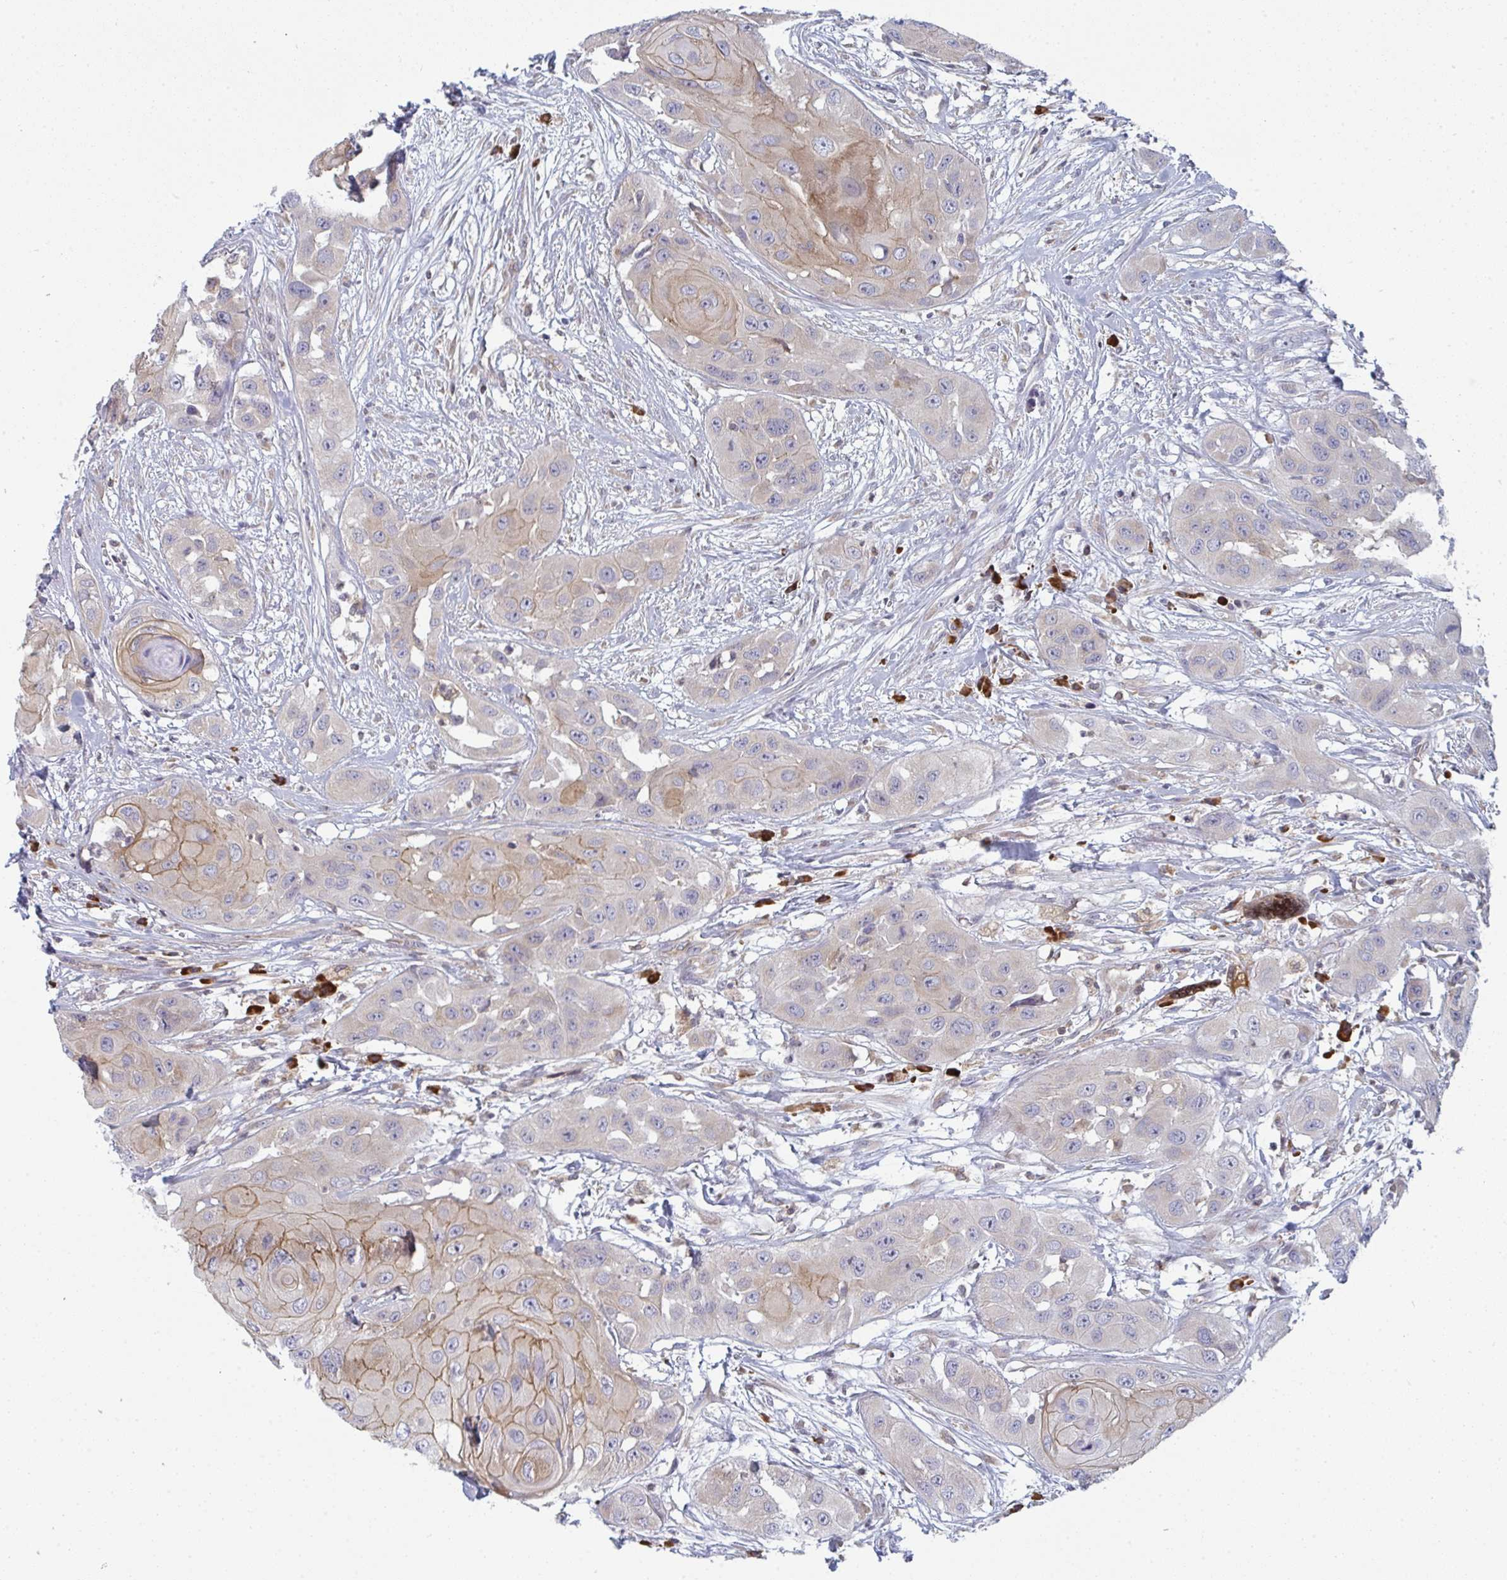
{"staining": {"intensity": "moderate", "quantity": "25%-75%", "location": "cytoplasmic/membranous"}, "tissue": "head and neck cancer", "cell_type": "Tumor cells", "image_type": "cancer", "snomed": [{"axis": "morphology", "description": "Squamous cell carcinoma, NOS"}, {"axis": "topography", "description": "Head-Neck"}], "caption": "About 25%-75% of tumor cells in human head and neck cancer (squamous cell carcinoma) show moderate cytoplasmic/membranous protein expression as visualized by brown immunohistochemical staining.", "gene": "LYSMD4", "patient": {"sex": "male", "age": 83}}